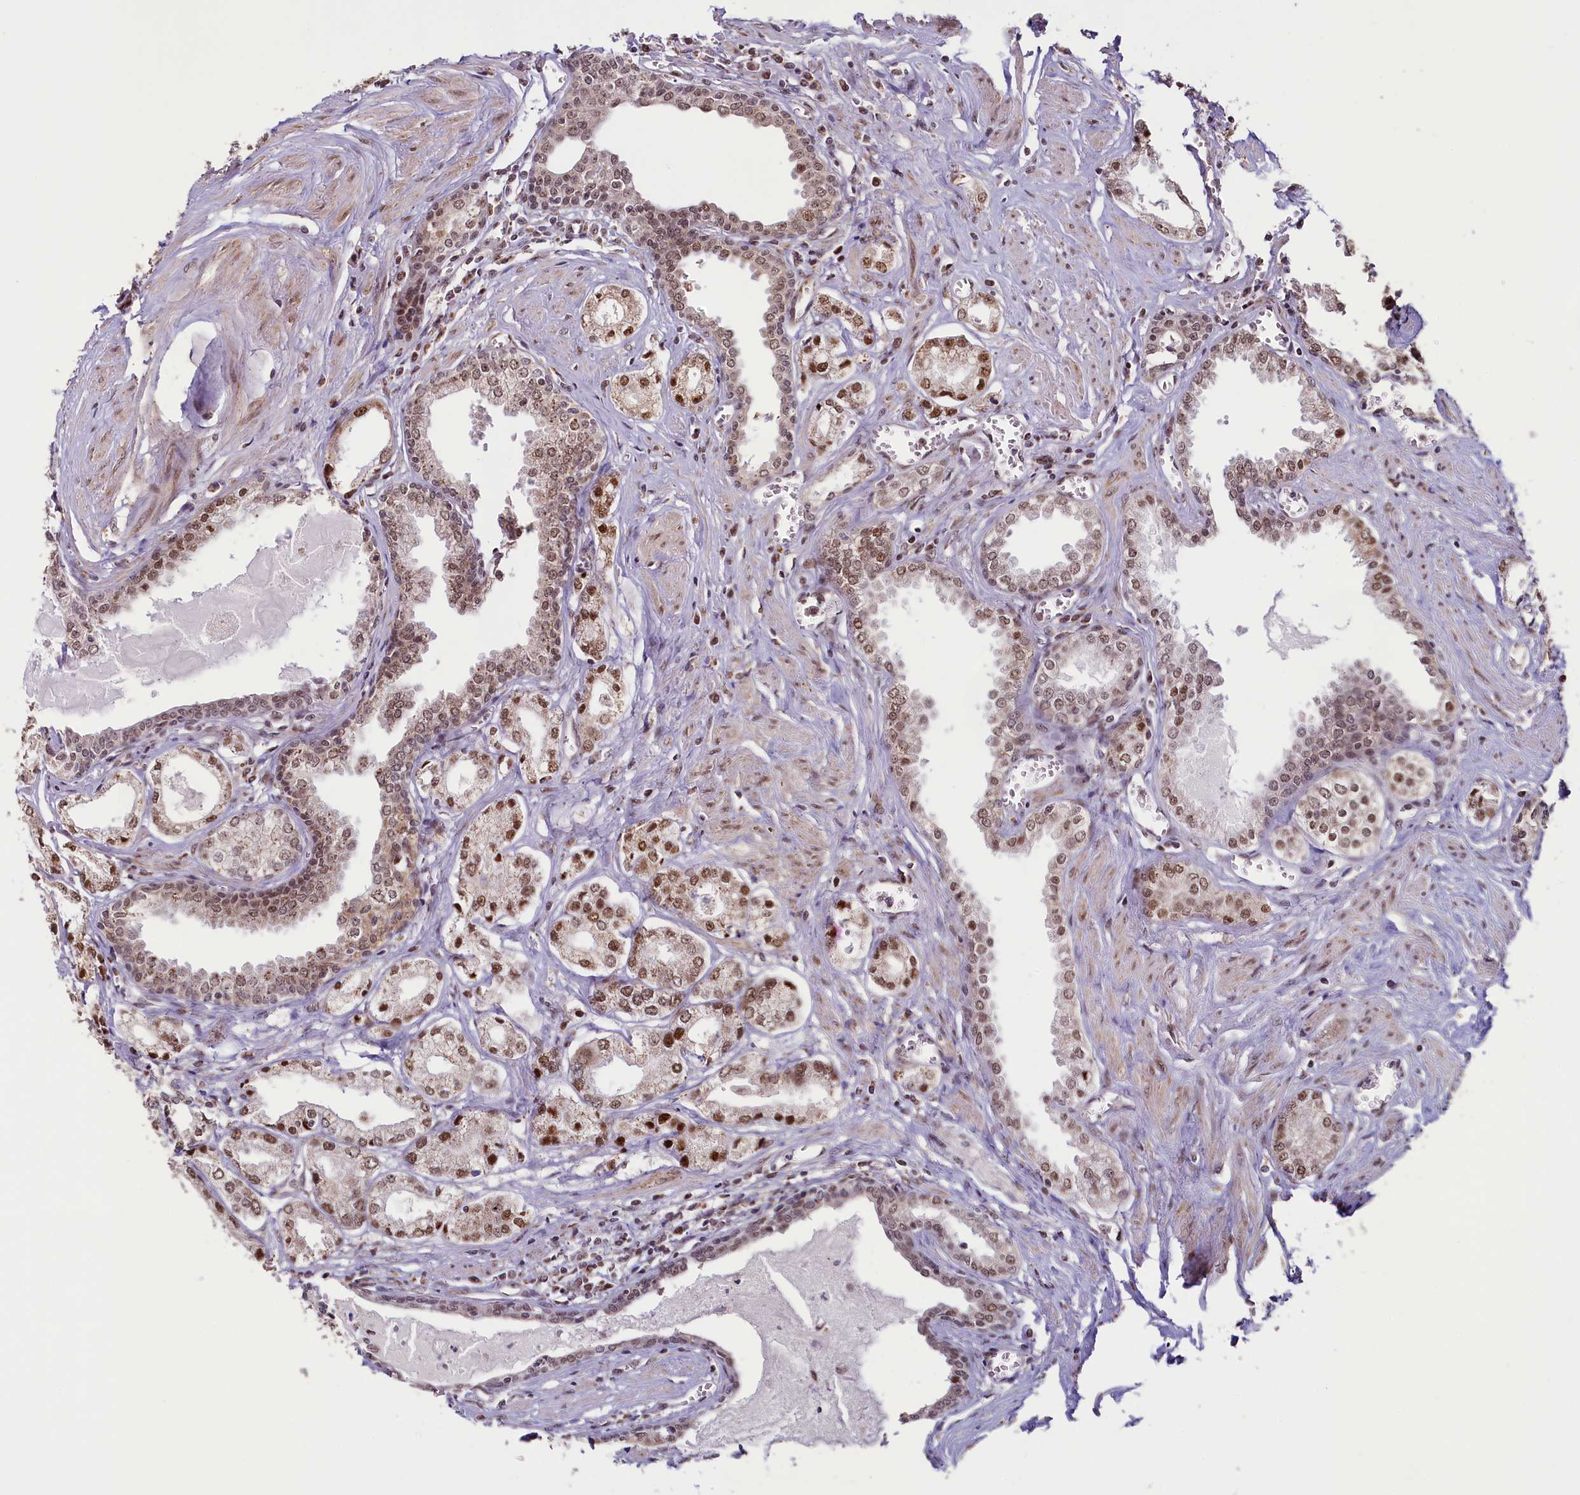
{"staining": {"intensity": "moderate", "quantity": ">75%", "location": "nuclear"}, "tissue": "prostate cancer", "cell_type": "Tumor cells", "image_type": "cancer", "snomed": [{"axis": "morphology", "description": "Adenocarcinoma, Low grade"}, {"axis": "topography", "description": "Prostate"}], "caption": "The immunohistochemical stain highlights moderate nuclear expression in tumor cells of prostate cancer (adenocarcinoma (low-grade)) tissue.", "gene": "PDE6D", "patient": {"sex": "male", "age": 60}}